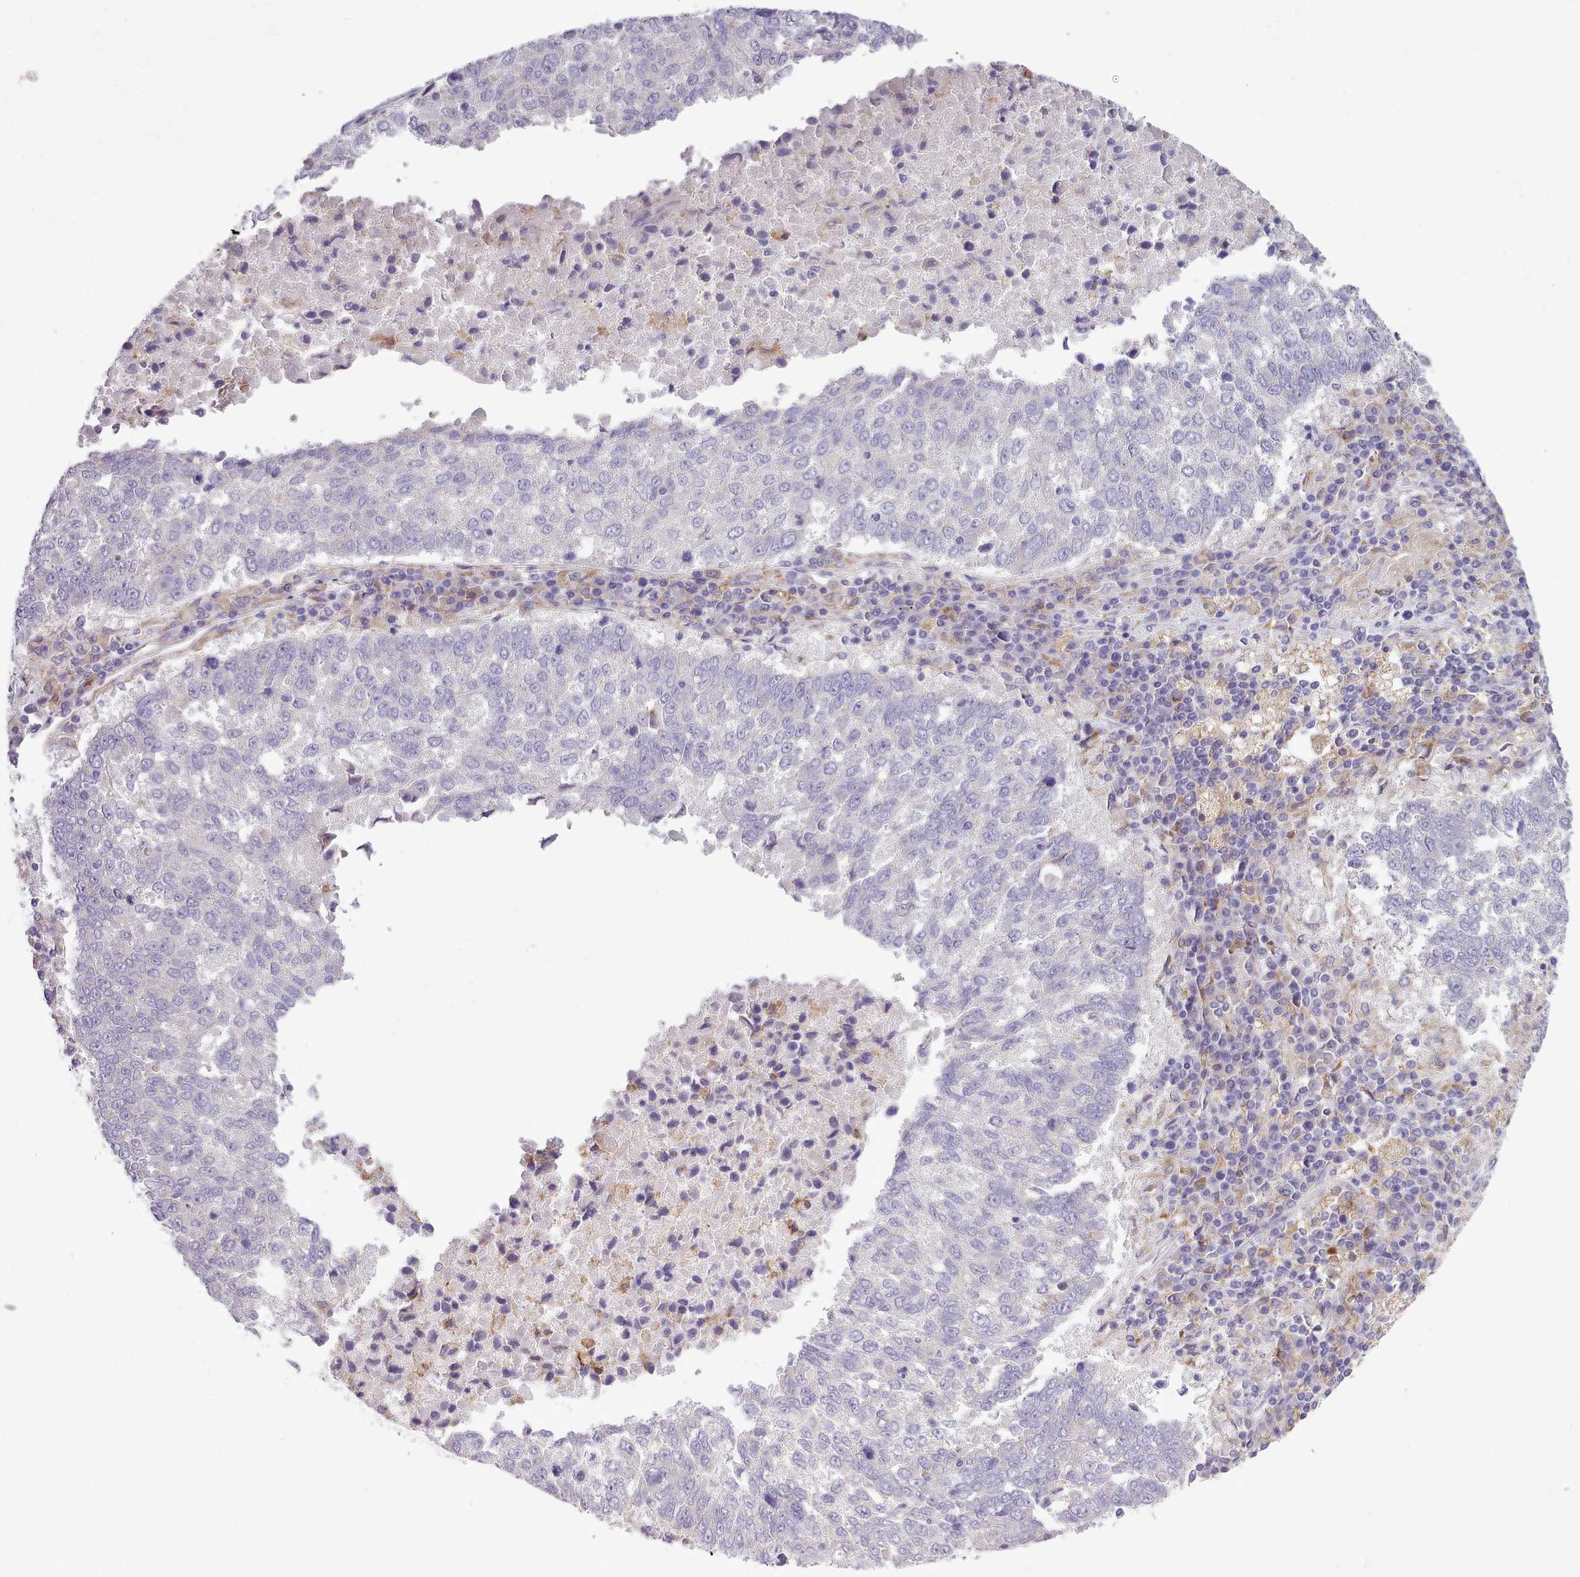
{"staining": {"intensity": "negative", "quantity": "none", "location": "none"}, "tissue": "lung cancer", "cell_type": "Tumor cells", "image_type": "cancer", "snomed": [{"axis": "morphology", "description": "Squamous cell carcinoma, NOS"}, {"axis": "topography", "description": "Lung"}], "caption": "A high-resolution image shows immunohistochemistry (IHC) staining of lung cancer, which displays no significant expression in tumor cells.", "gene": "FAM83E", "patient": {"sex": "male", "age": 73}}